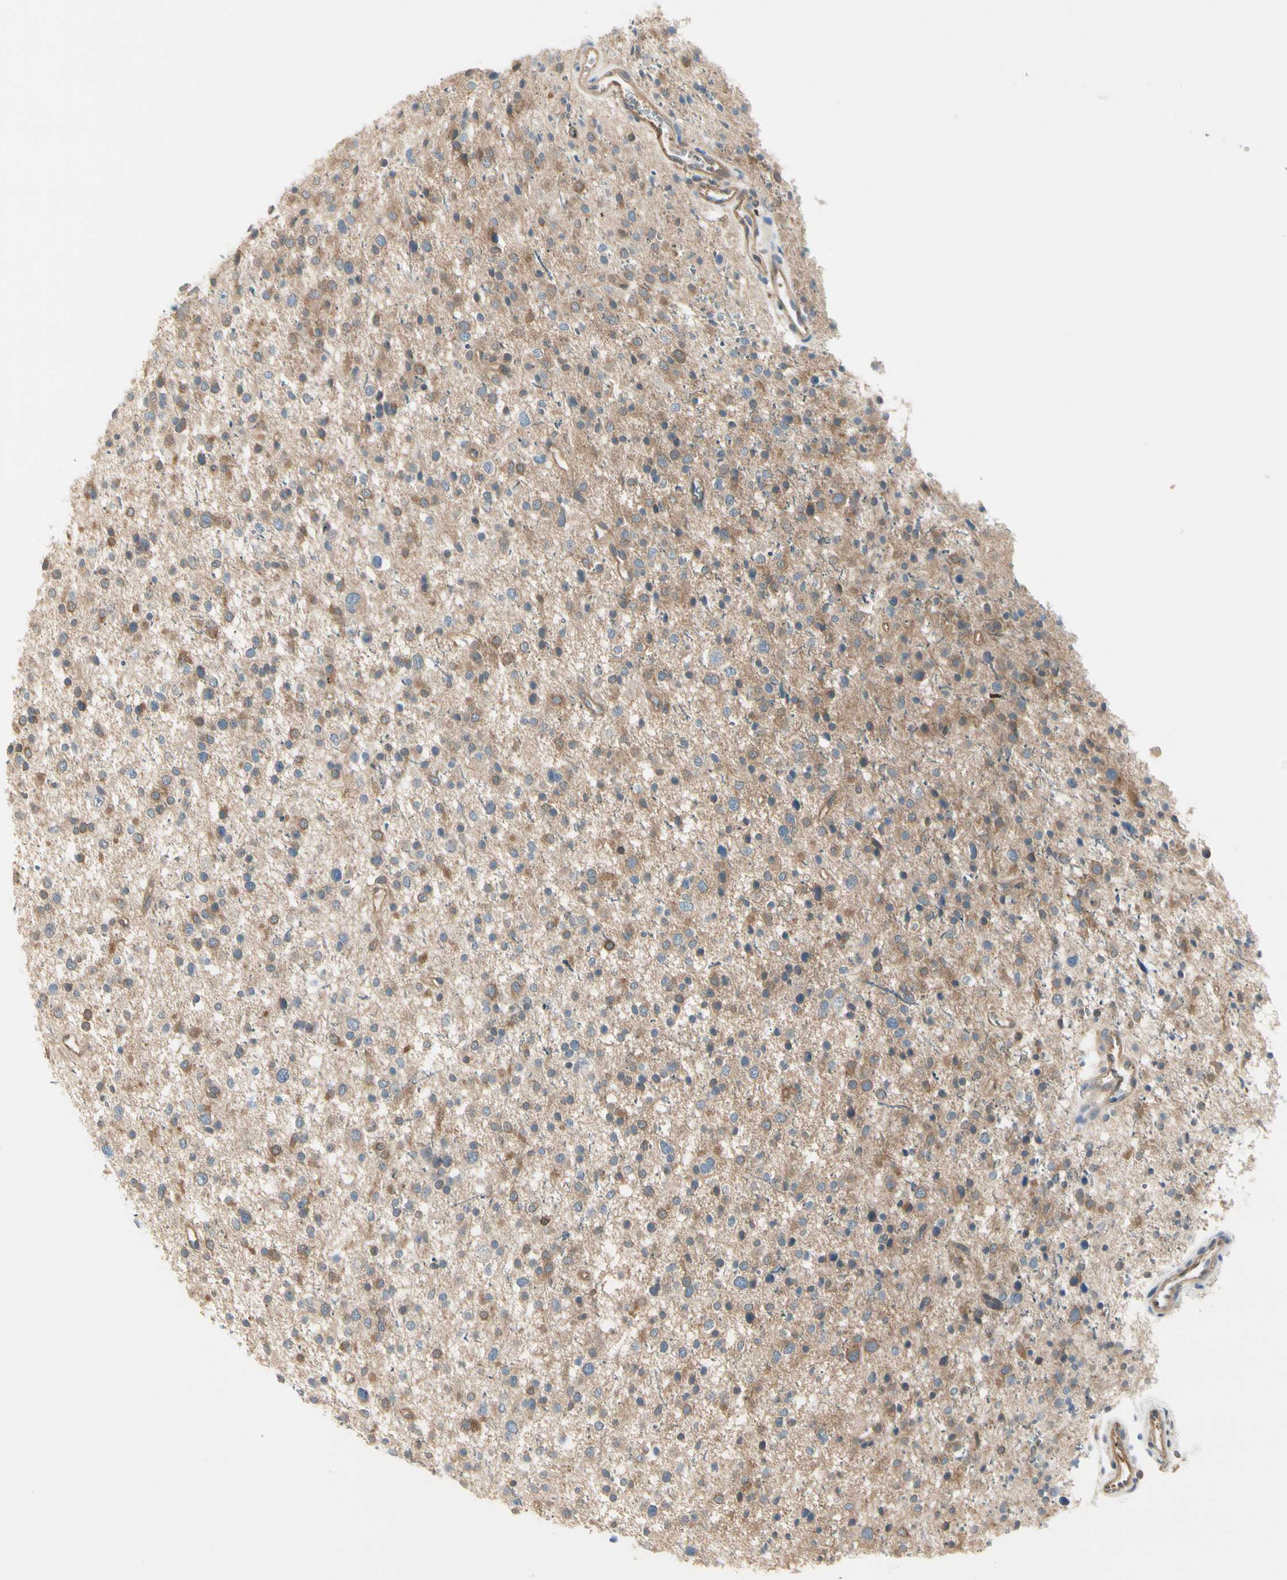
{"staining": {"intensity": "moderate", "quantity": ">75%", "location": "cytoplasmic/membranous"}, "tissue": "glioma", "cell_type": "Tumor cells", "image_type": "cancer", "snomed": [{"axis": "morphology", "description": "Glioma, malignant, Low grade"}, {"axis": "topography", "description": "Brain"}], "caption": "Immunohistochemical staining of human malignant glioma (low-grade) reveals moderate cytoplasmic/membranous protein positivity in approximately >75% of tumor cells. (brown staining indicates protein expression, while blue staining denotes nuclei).", "gene": "OXSR1", "patient": {"sex": "female", "age": 37}}